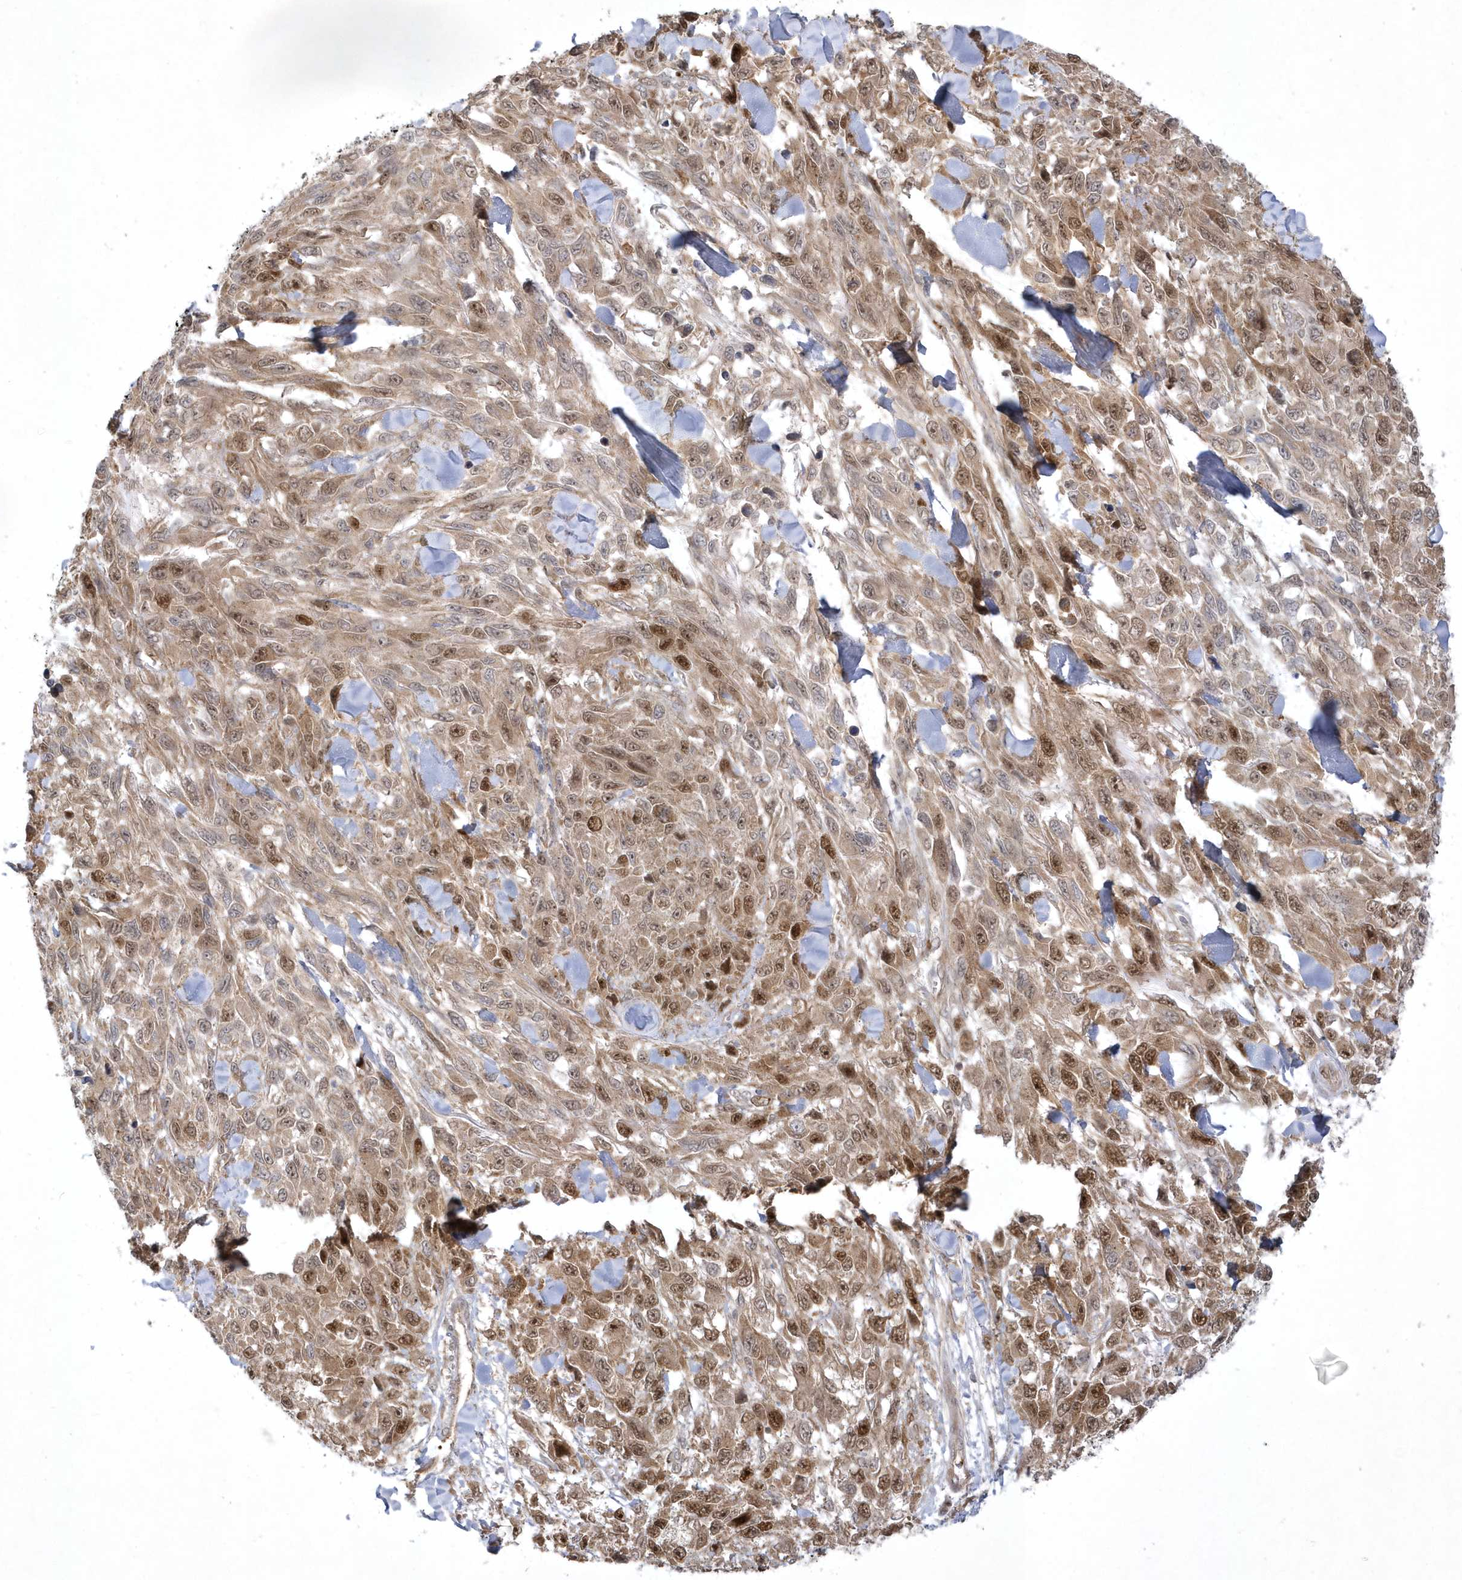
{"staining": {"intensity": "moderate", "quantity": ">75%", "location": "cytoplasmic/membranous,nuclear"}, "tissue": "melanoma", "cell_type": "Tumor cells", "image_type": "cancer", "snomed": [{"axis": "morphology", "description": "Malignant melanoma, NOS"}, {"axis": "topography", "description": "Skin"}], "caption": "Malignant melanoma stained with a protein marker reveals moderate staining in tumor cells.", "gene": "NAF1", "patient": {"sex": "female", "age": 96}}